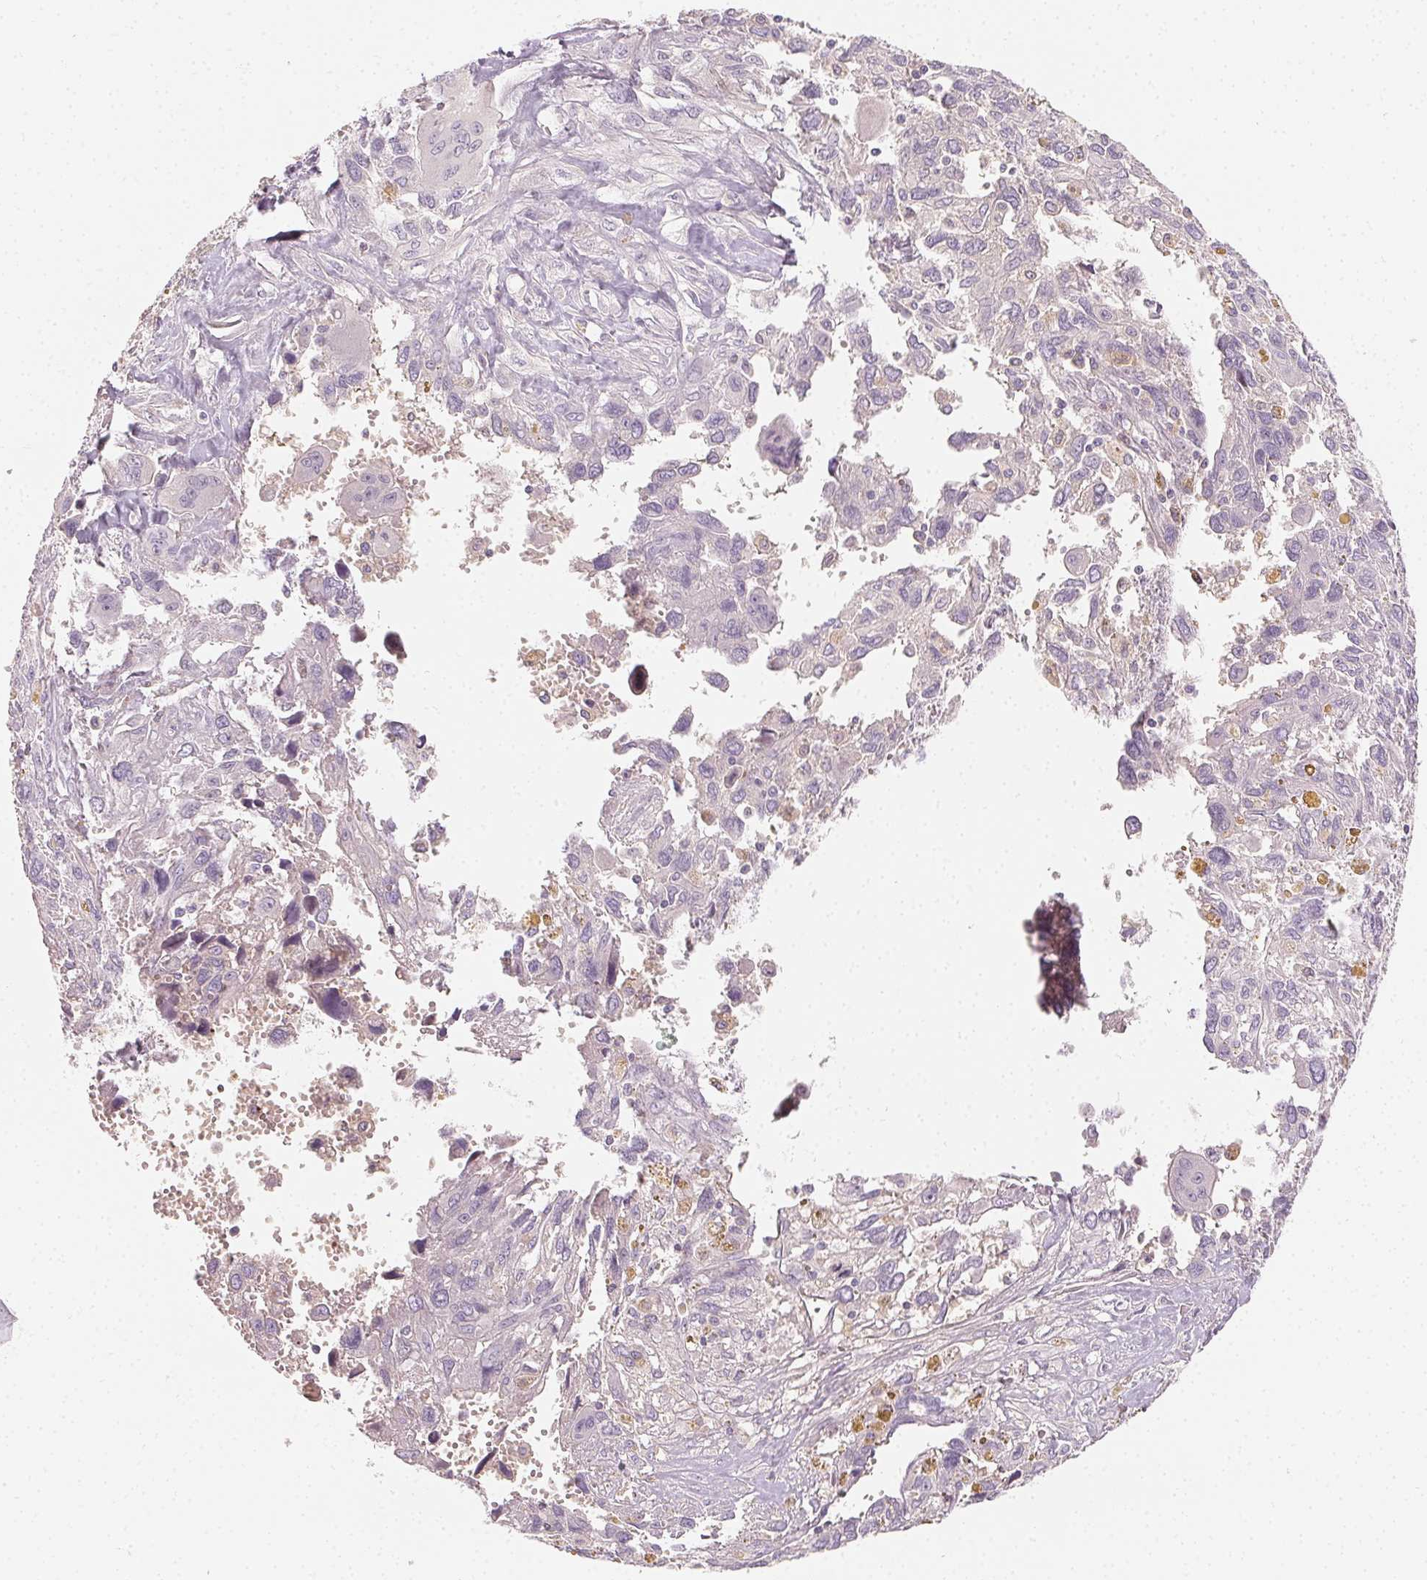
{"staining": {"intensity": "negative", "quantity": "none", "location": "none"}, "tissue": "pancreatic cancer", "cell_type": "Tumor cells", "image_type": "cancer", "snomed": [{"axis": "morphology", "description": "Adenocarcinoma, NOS"}, {"axis": "topography", "description": "Pancreas"}], "caption": "Immunohistochemistry (IHC) of pancreatic adenocarcinoma reveals no expression in tumor cells. (Brightfield microscopy of DAB IHC at high magnification).", "gene": "AFM", "patient": {"sex": "female", "age": 47}}